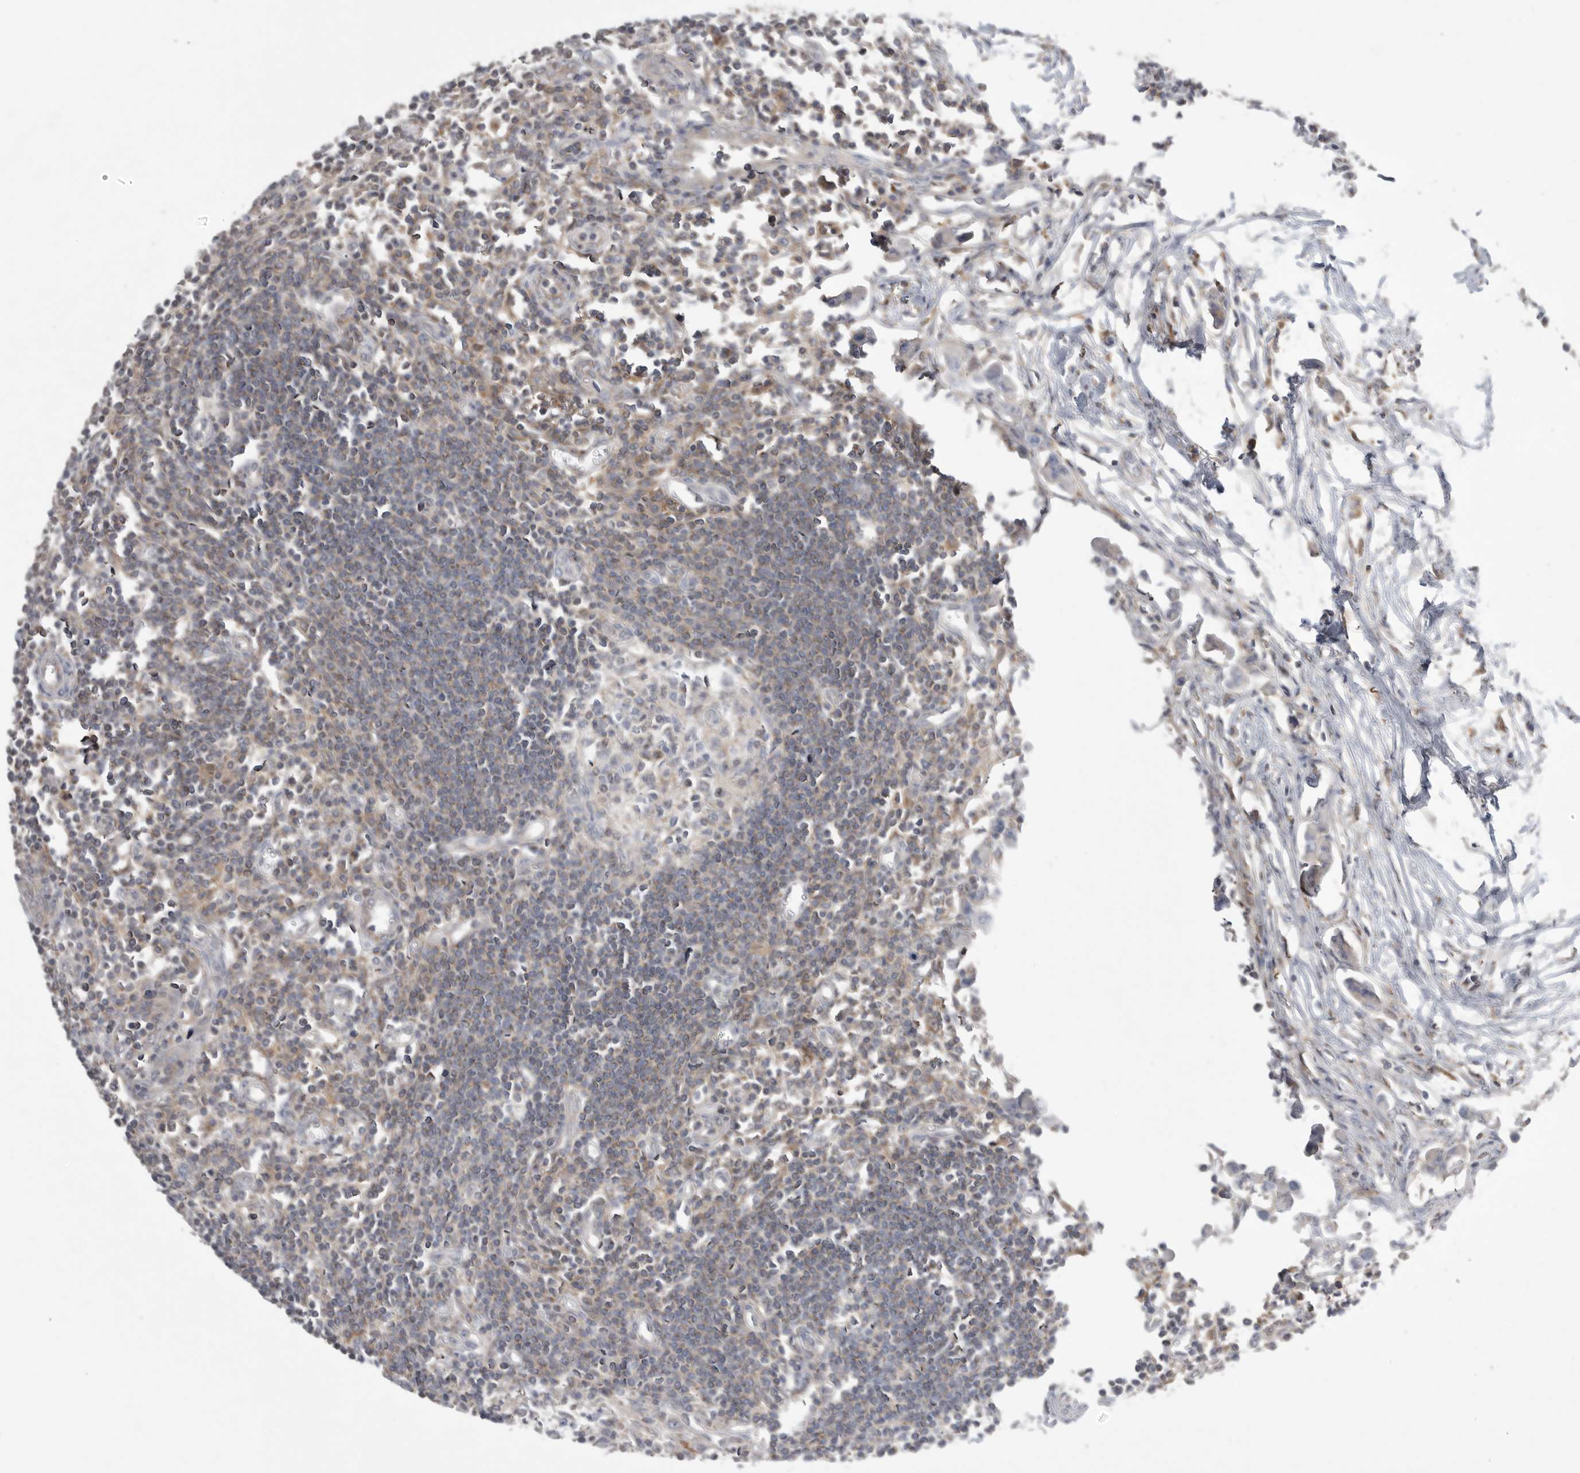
{"staining": {"intensity": "weak", "quantity": "25%-75%", "location": "cytoplasmic/membranous"}, "tissue": "lymph node", "cell_type": "Germinal center cells", "image_type": "normal", "snomed": [{"axis": "morphology", "description": "Normal tissue, NOS"}, {"axis": "morphology", "description": "Malignant melanoma, Metastatic site"}, {"axis": "topography", "description": "Lymph node"}], "caption": "An image of lymph node stained for a protein demonstrates weak cytoplasmic/membranous brown staining in germinal center cells.", "gene": "KYAT3", "patient": {"sex": "male", "age": 41}}